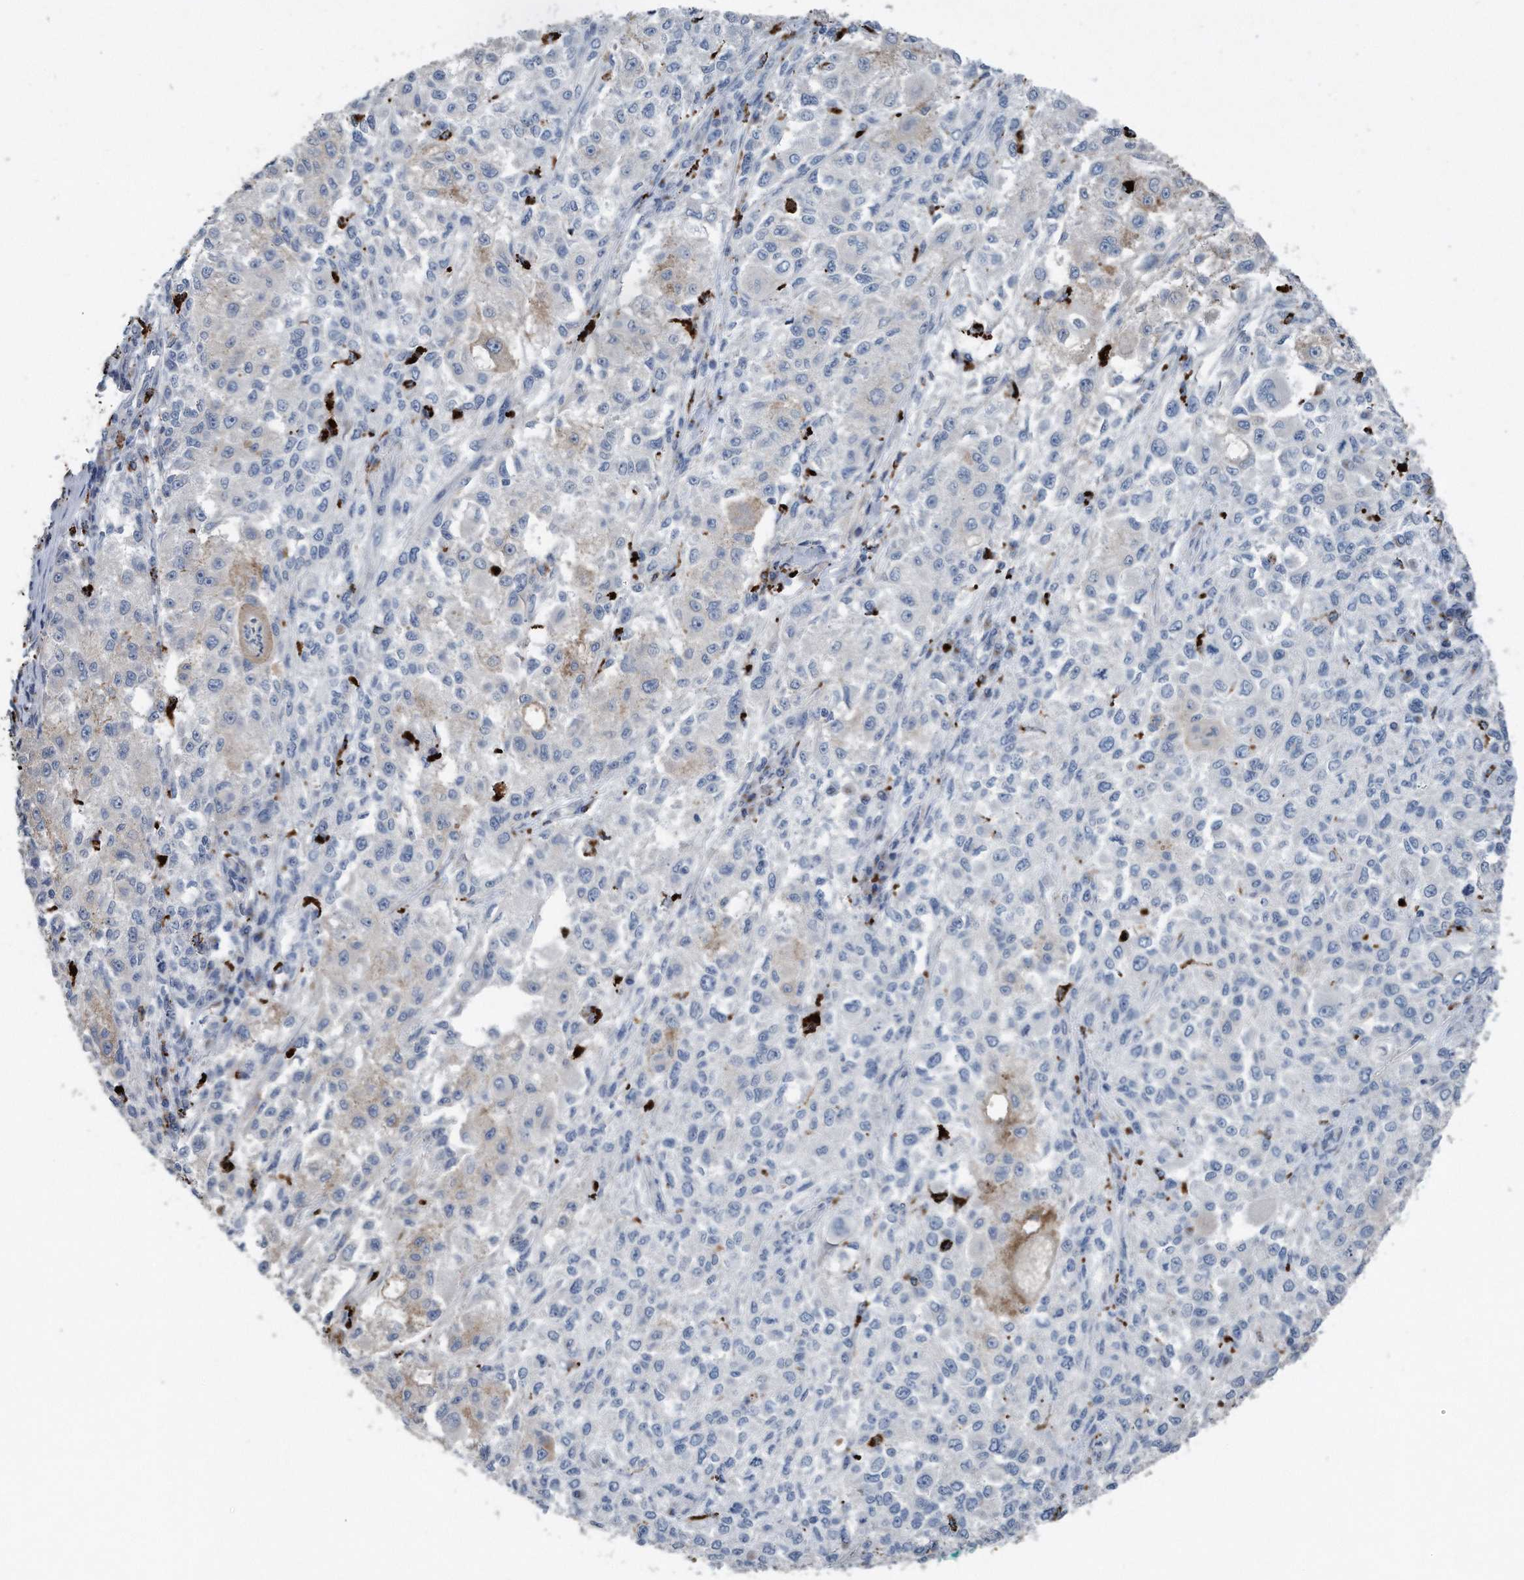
{"staining": {"intensity": "negative", "quantity": "none", "location": "none"}, "tissue": "melanoma", "cell_type": "Tumor cells", "image_type": "cancer", "snomed": [{"axis": "morphology", "description": "Necrosis, NOS"}, {"axis": "morphology", "description": "Malignant melanoma, NOS"}, {"axis": "topography", "description": "Skin"}], "caption": "This is an IHC image of human malignant melanoma. There is no staining in tumor cells.", "gene": "ZNF772", "patient": {"sex": "female", "age": 87}}